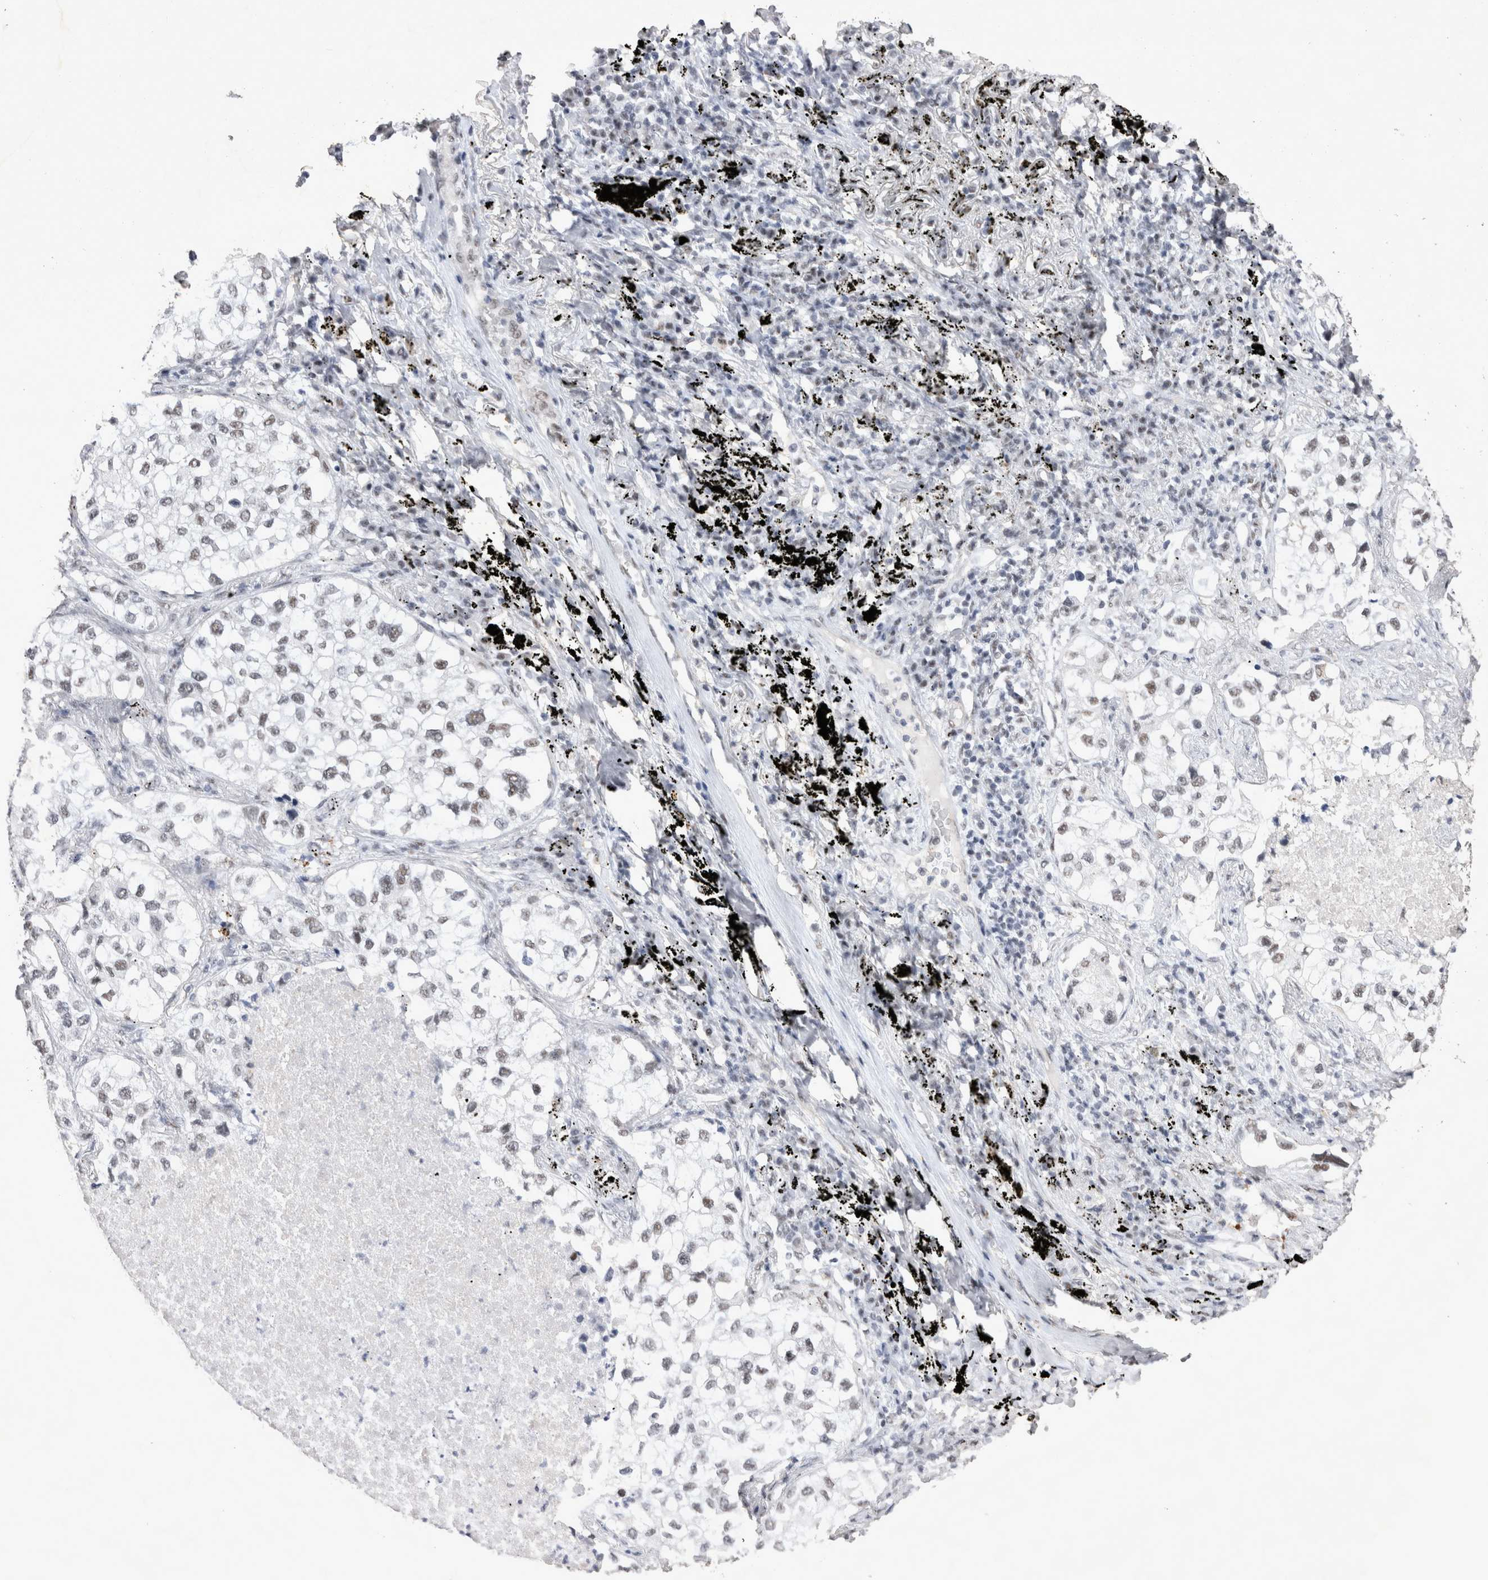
{"staining": {"intensity": "weak", "quantity": "25%-75%", "location": "nuclear"}, "tissue": "lung cancer", "cell_type": "Tumor cells", "image_type": "cancer", "snomed": [{"axis": "morphology", "description": "Adenocarcinoma, NOS"}, {"axis": "topography", "description": "Lung"}], "caption": "Lung adenocarcinoma stained with IHC reveals weak nuclear expression in about 25%-75% of tumor cells.", "gene": "RBM6", "patient": {"sex": "male", "age": 63}}